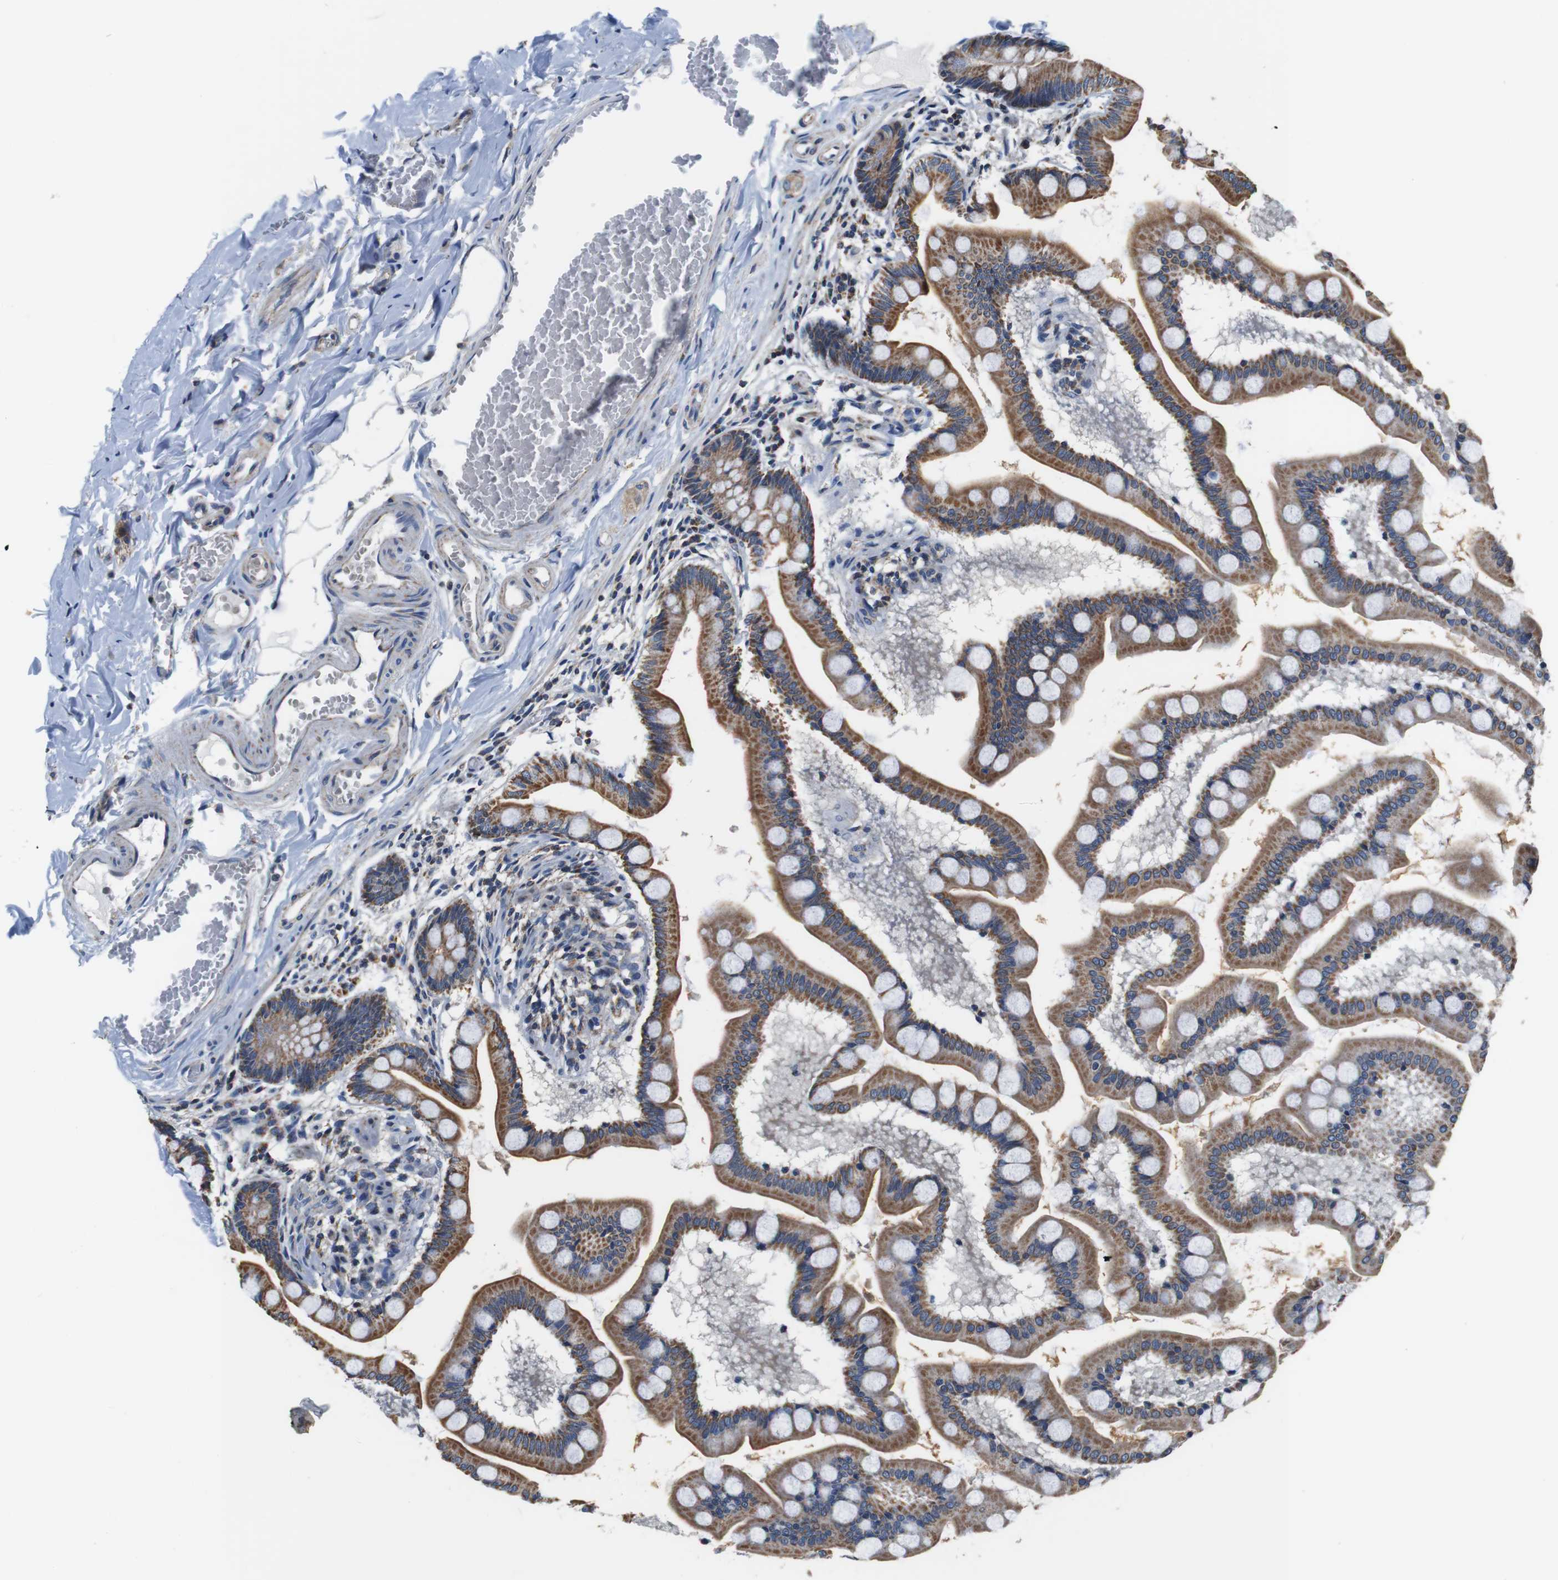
{"staining": {"intensity": "moderate", "quantity": ">75%", "location": "cytoplasmic/membranous"}, "tissue": "small intestine", "cell_type": "Glandular cells", "image_type": "normal", "snomed": [{"axis": "morphology", "description": "Normal tissue, NOS"}, {"axis": "topography", "description": "Small intestine"}], "caption": "Immunohistochemical staining of normal human small intestine demonstrates >75% levels of moderate cytoplasmic/membranous protein staining in approximately >75% of glandular cells.", "gene": "LRP4", "patient": {"sex": "male", "age": 41}}